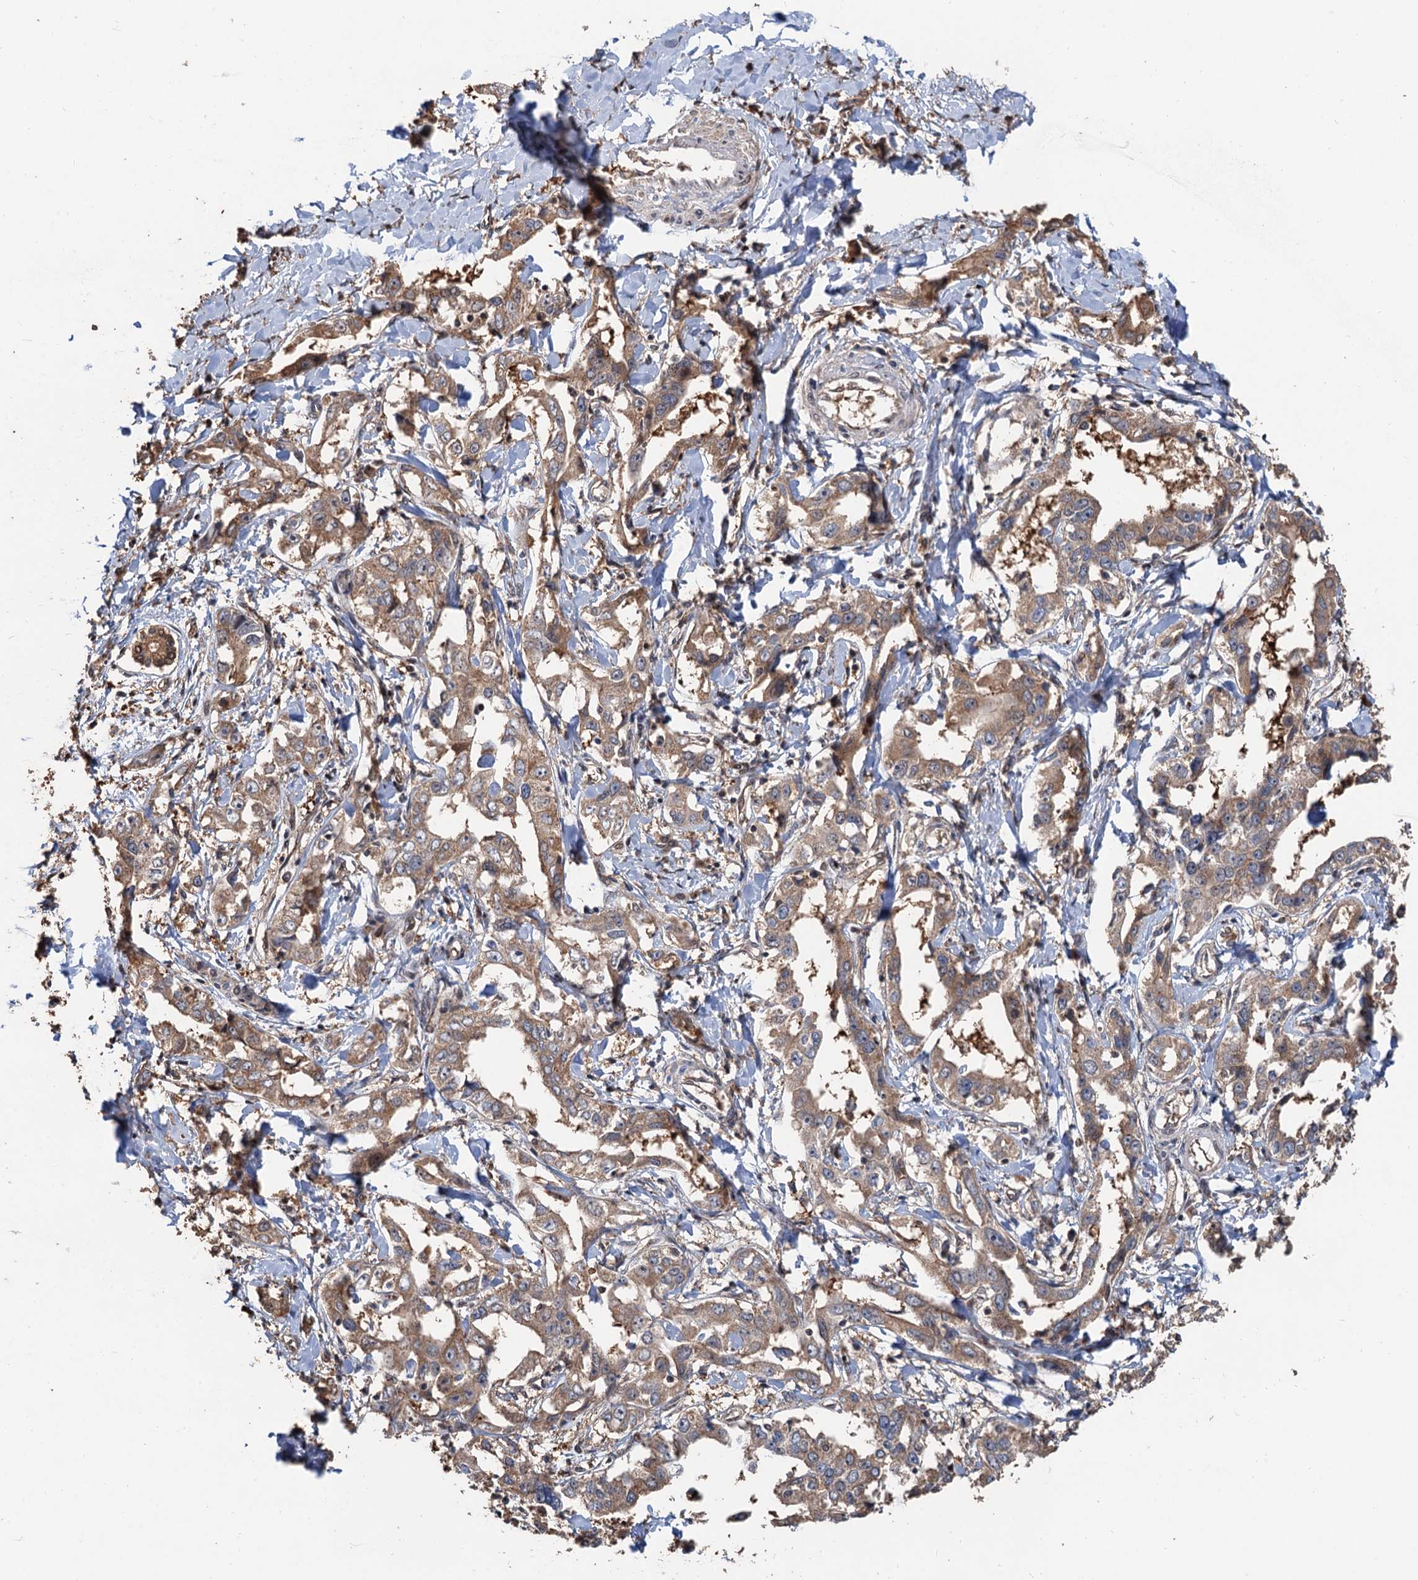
{"staining": {"intensity": "moderate", "quantity": ">75%", "location": "cytoplasmic/membranous"}, "tissue": "liver cancer", "cell_type": "Tumor cells", "image_type": "cancer", "snomed": [{"axis": "morphology", "description": "Cholangiocarcinoma"}, {"axis": "topography", "description": "Liver"}], "caption": "High-power microscopy captured an IHC image of liver cancer, revealing moderate cytoplasmic/membranous expression in about >75% of tumor cells.", "gene": "DEXI", "patient": {"sex": "male", "age": 59}}